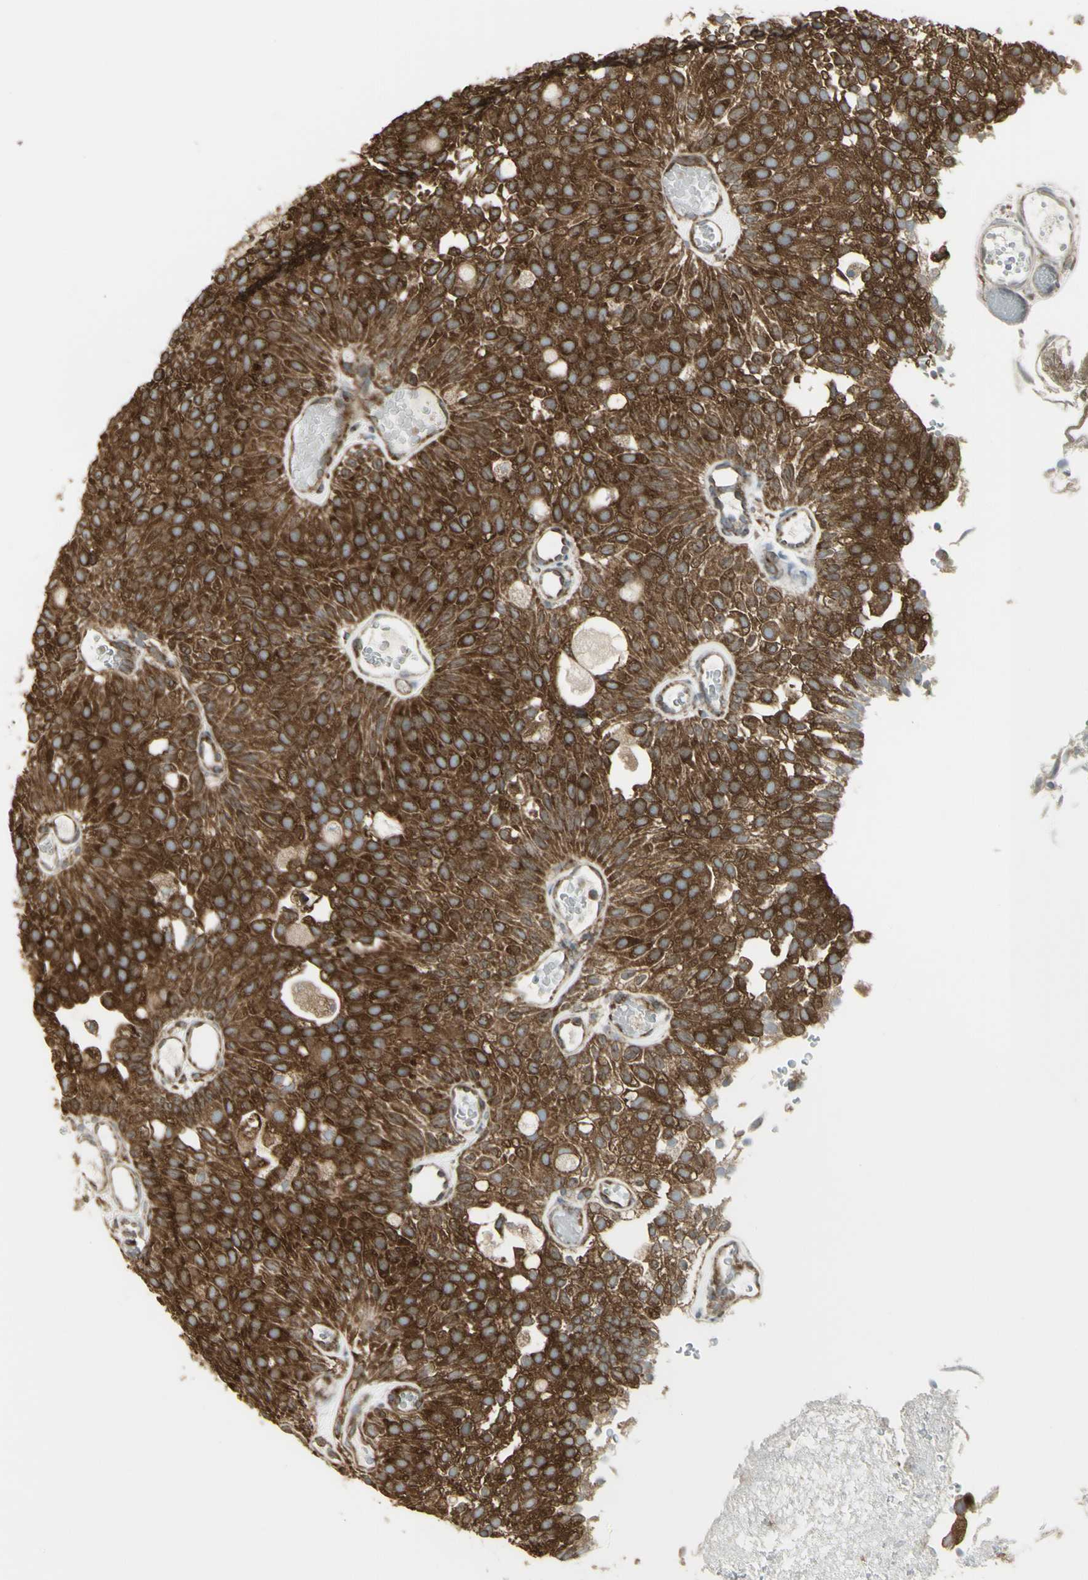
{"staining": {"intensity": "strong", "quantity": ">75%", "location": "cytoplasmic/membranous"}, "tissue": "urothelial cancer", "cell_type": "Tumor cells", "image_type": "cancer", "snomed": [{"axis": "morphology", "description": "Urothelial carcinoma, Low grade"}, {"axis": "topography", "description": "Urinary bladder"}], "caption": "IHC (DAB) staining of human urothelial cancer shows strong cytoplasmic/membranous protein positivity in about >75% of tumor cells.", "gene": "FKBP3", "patient": {"sex": "male", "age": 78}}